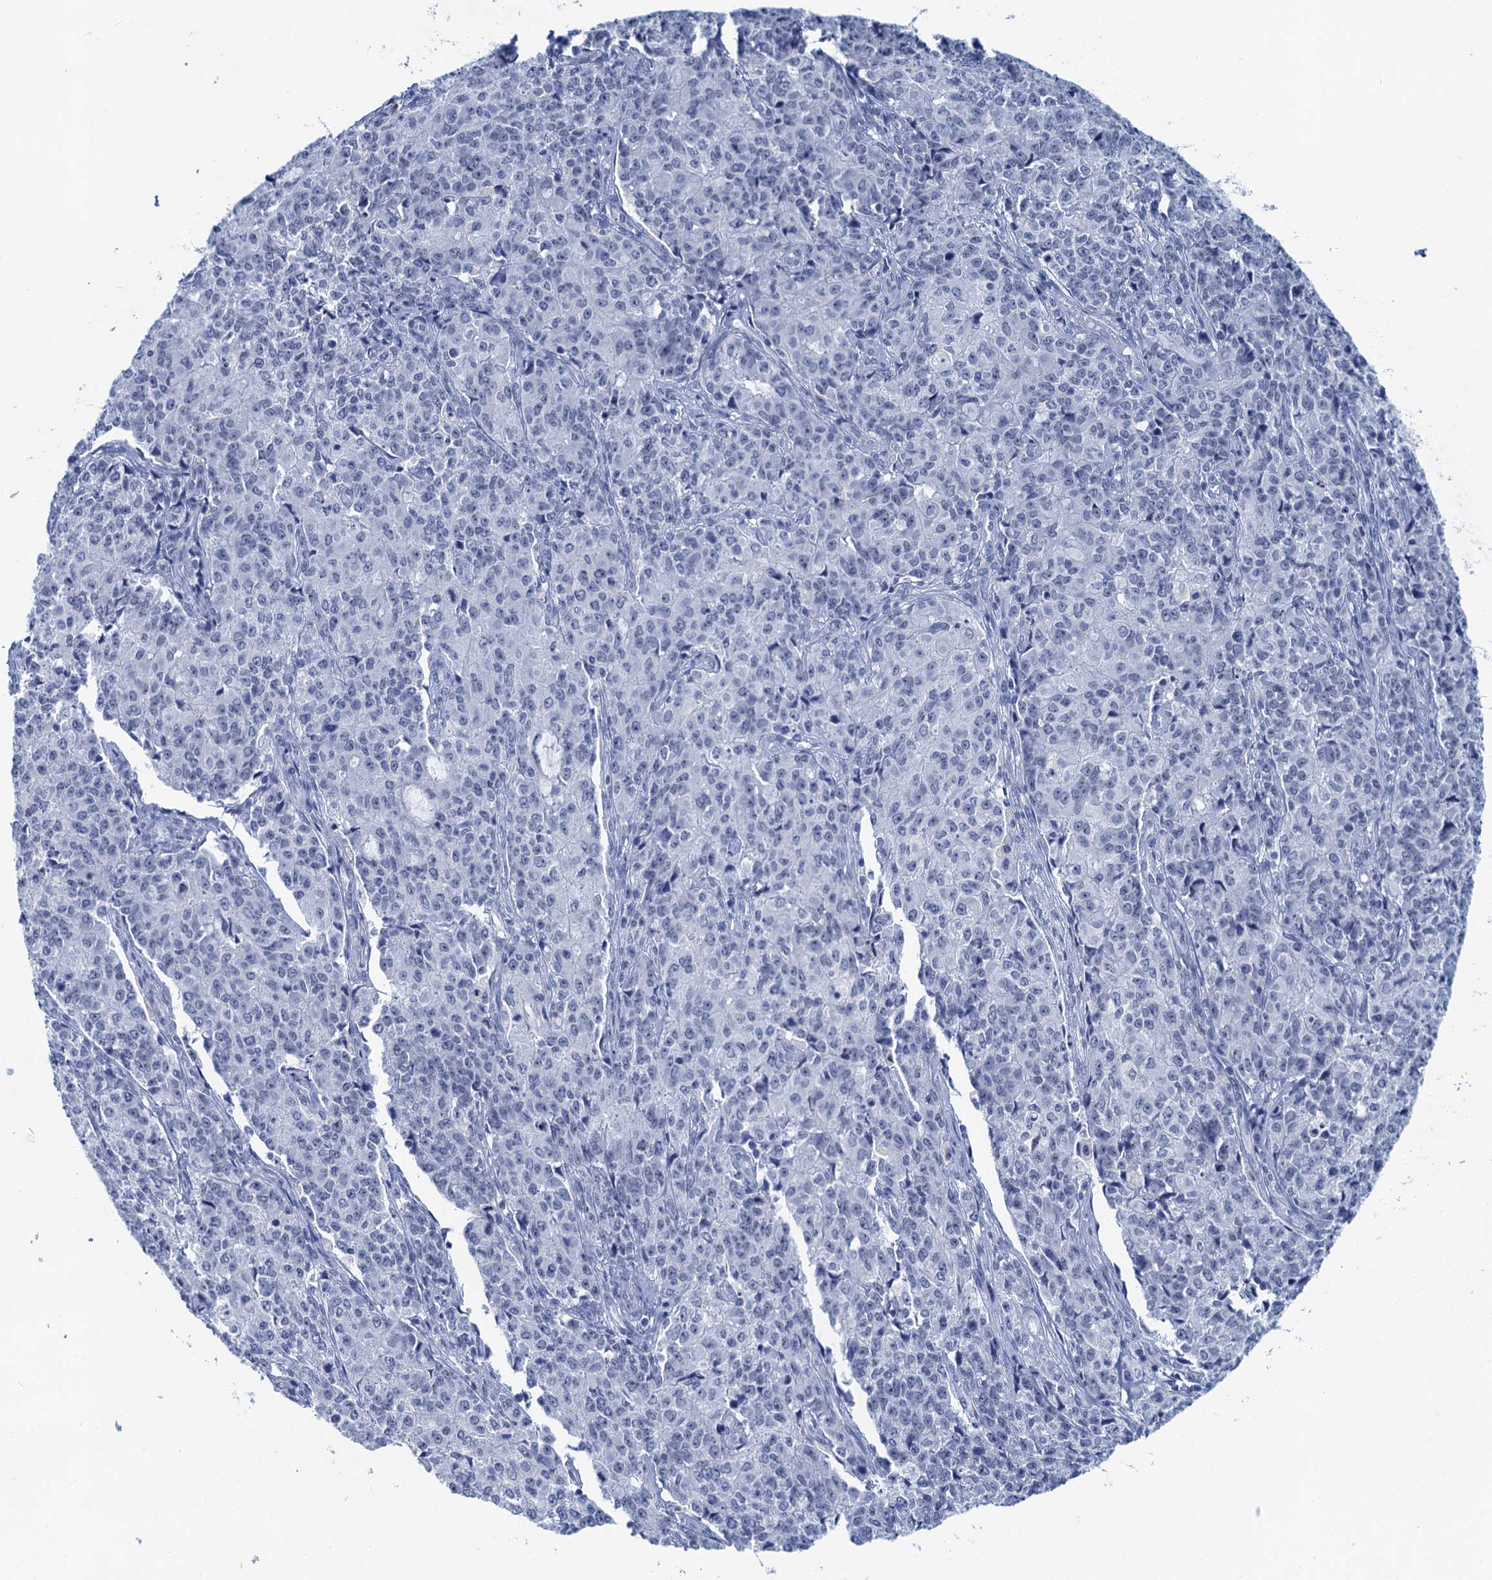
{"staining": {"intensity": "negative", "quantity": "none", "location": "none"}, "tissue": "endometrial cancer", "cell_type": "Tumor cells", "image_type": "cancer", "snomed": [{"axis": "morphology", "description": "Adenocarcinoma, NOS"}, {"axis": "topography", "description": "Endometrium"}], "caption": "This is a photomicrograph of immunohistochemistry staining of endometrial adenocarcinoma, which shows no staining in tumor cells. (Immunohistochemistry, brightfield microscopy, high magnification).", "gene": "HAPSTR1", "patient": {"sex": "female", "age": 50}}